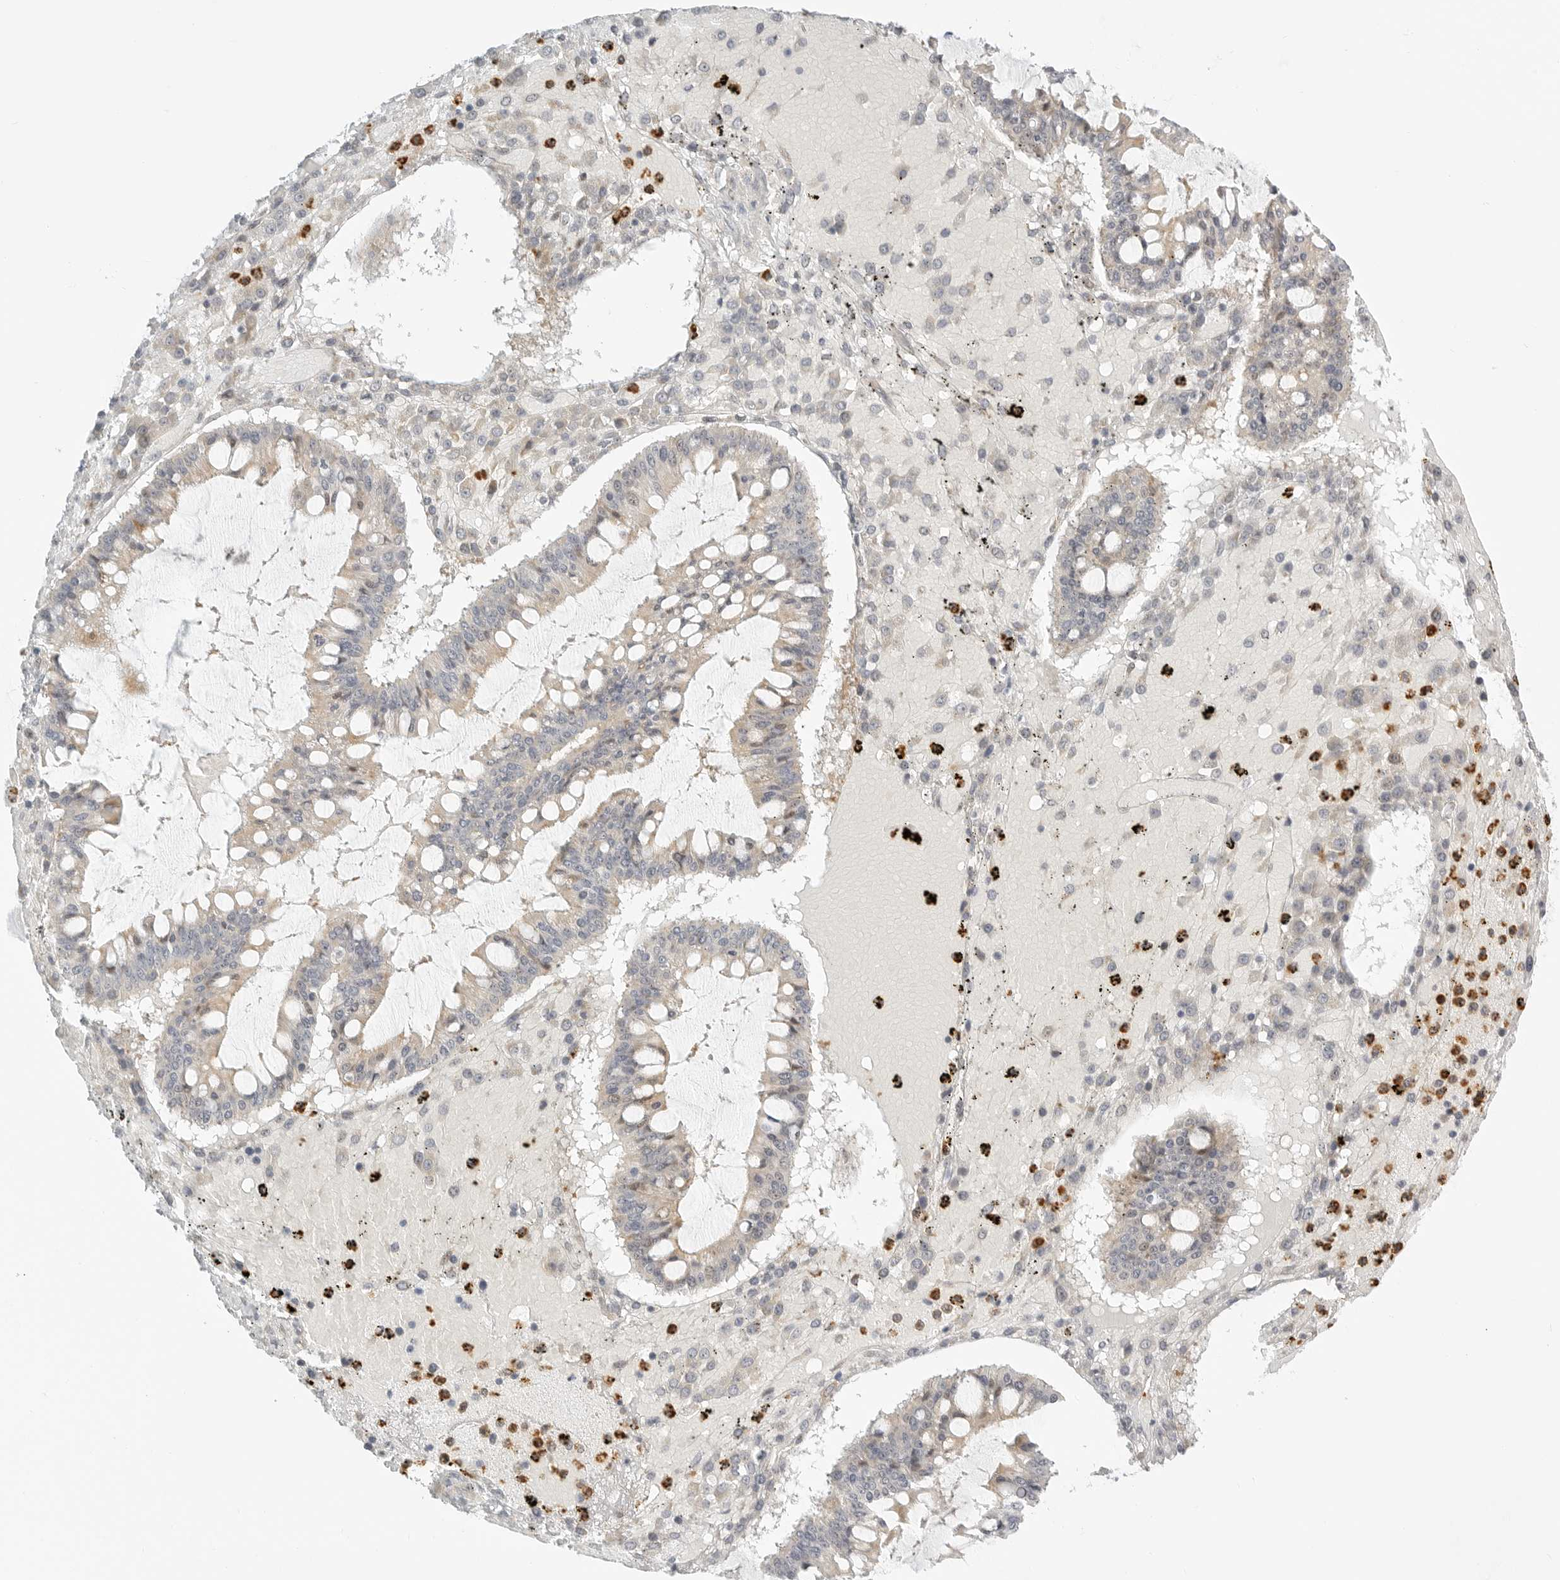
{"staining": {"intensity": "weak", "quantity": "25%-75%", "location": "cytoplasmic/membranous"}, "tissue": "ovarian cancer", "cell_type": "Tumor cells", "image_type": "cancer", "snomed": [{"axis": "morphology", "description": "Cystadenocarcinoma, mucinous, NOS"}, {"axis": "topography", "description": "Ovary"}], "caption": "Protein expression analysis of ovarian mucinous cystadenocarcinoma demonstrates weak cytoplasmic/membranous staining in approximately 25%-75% of tumor cells.", "gene": "DSCC1", "patient": {"sex": "female", "age": 73}}